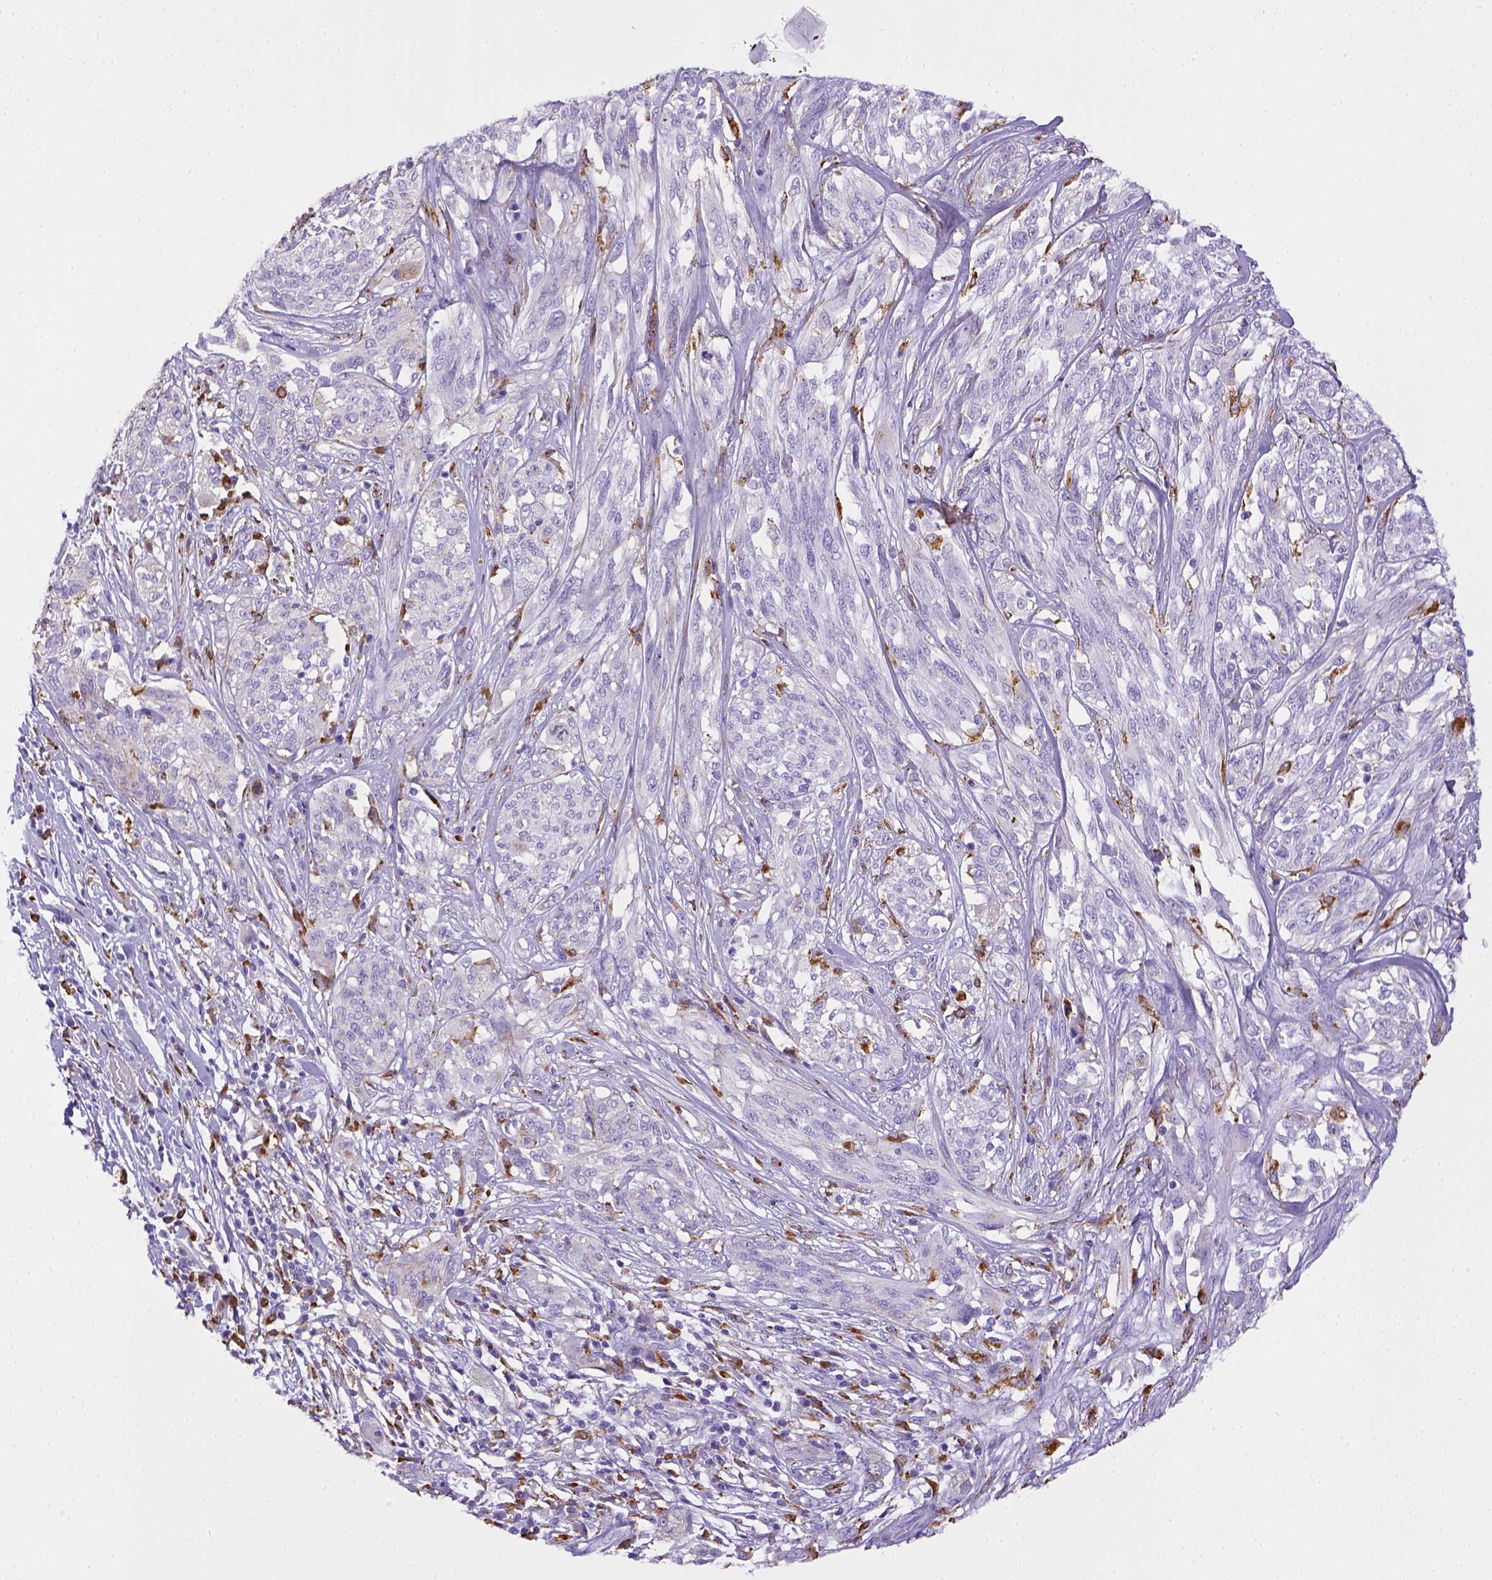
{"staining": {"intensity": "negative", "quantity": "none", "location": "none"}, "tissue": "melanoma", "cell_type": "Tumor cells", "image_type": "cancer", "snomed": [{"axis": "morphology", "description": "Malignant melanoma, NOS"}, {"axis": "topography", "description": "Skin"}], "caption": "Tumor cells are negative for brown protein staining in malignant melanoma. (DAB IHC visualized using brightfield microscopy, high magnification).", "gene": "CD68", "patient": {"sex": "female", "age": 91}}